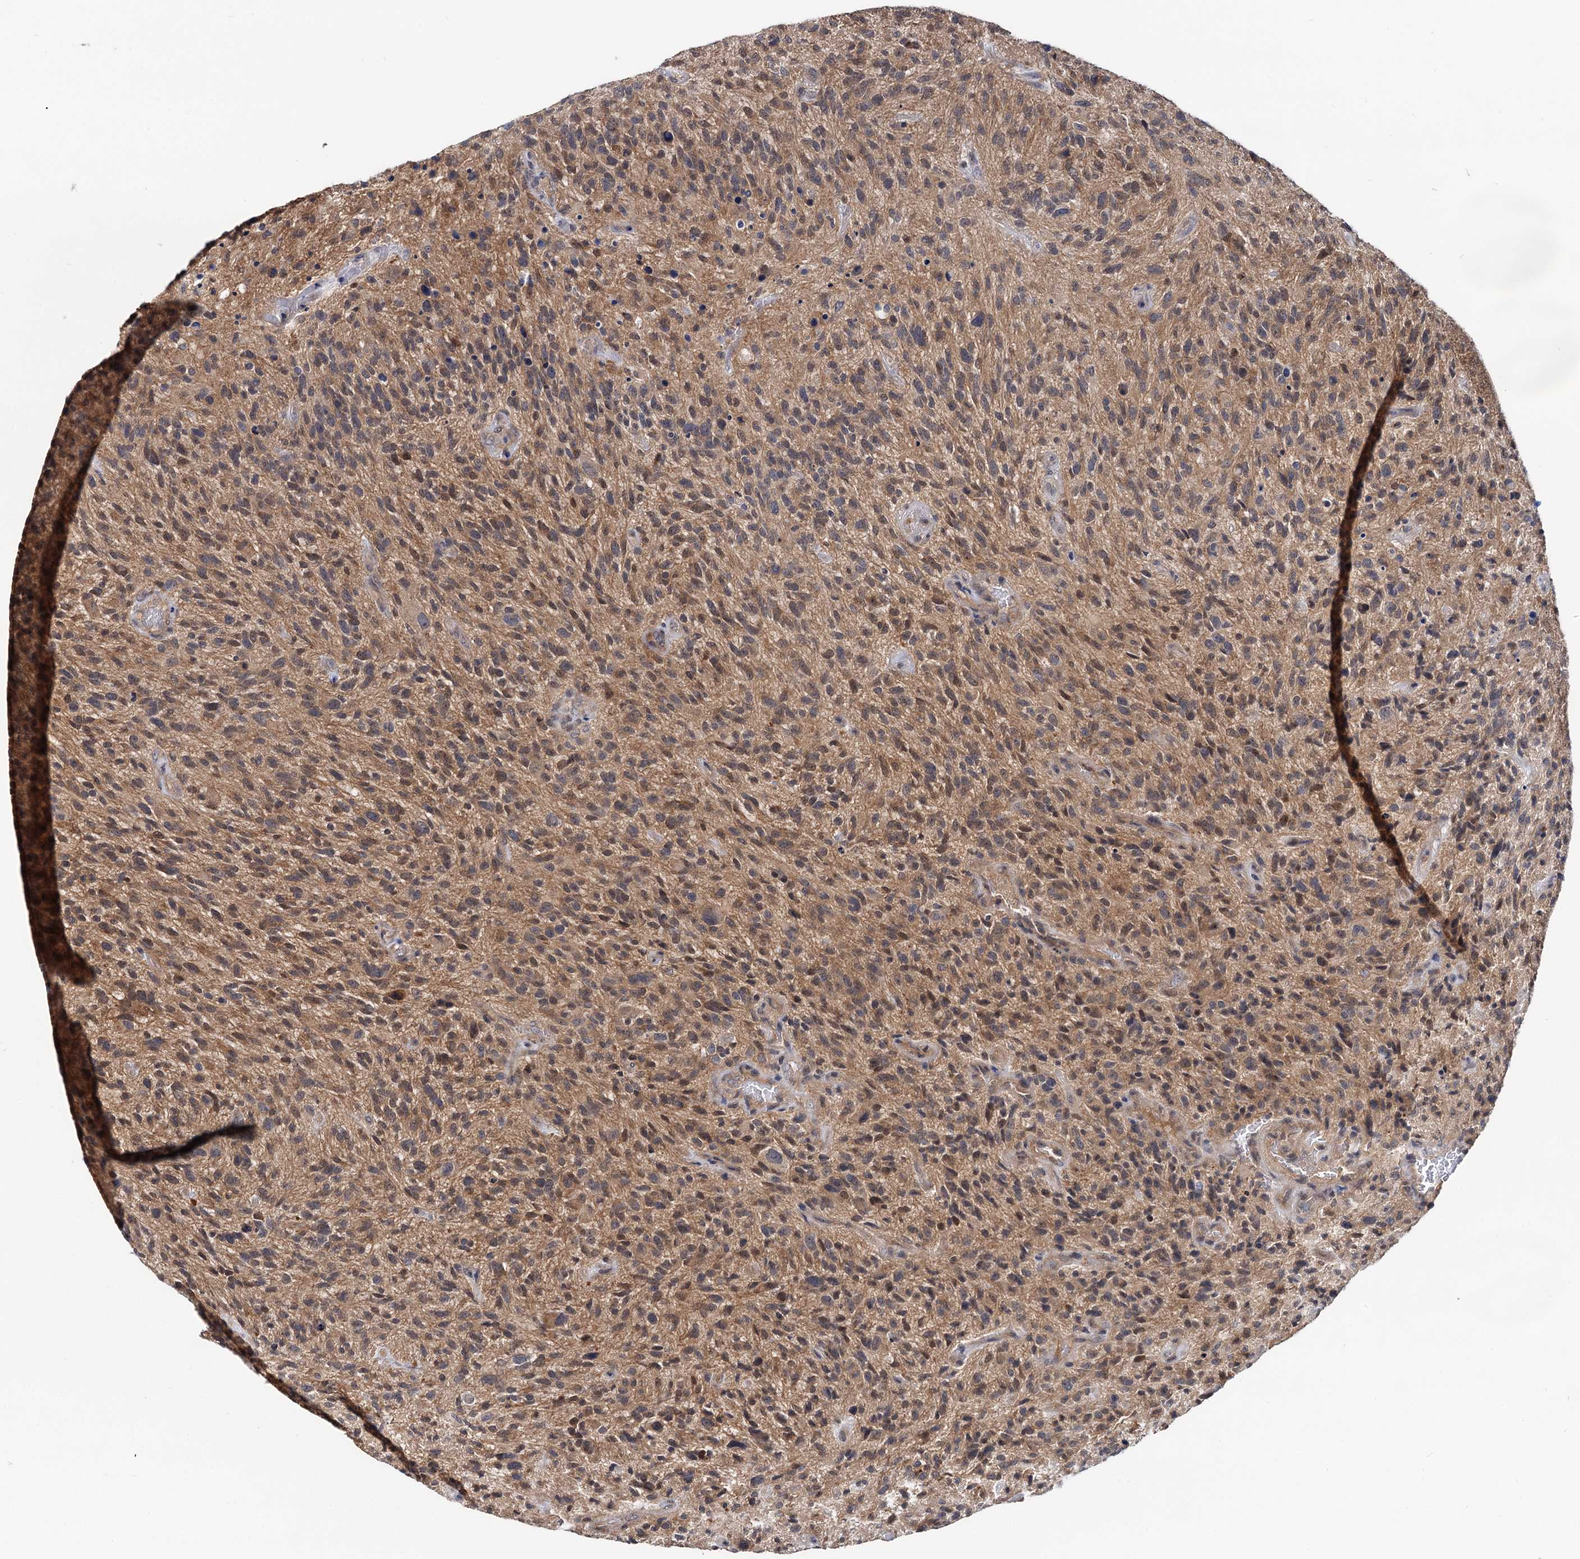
{"staining": {"intensity": "moderate", "quantity": ">75%", "location": "cytoplasmic/membranous,nuclear"}, "tissue": "glioma", "cell_type": "Tumor cells", "image_type": "cancer", "snomed": [{"axis": "morphology", "description": "Glioma, malignant, High grade"}, {"axis": "topography", "description": "Brain"}], "caption": "Protein analysis of high-grade glioma (malignant) tissue demonstrates moderate cytoplasmic/membranous and nuclear expression in about >75% of tumor cells.", "gene": "SNX15", "patient": {"sex": "male", "age": 47}}